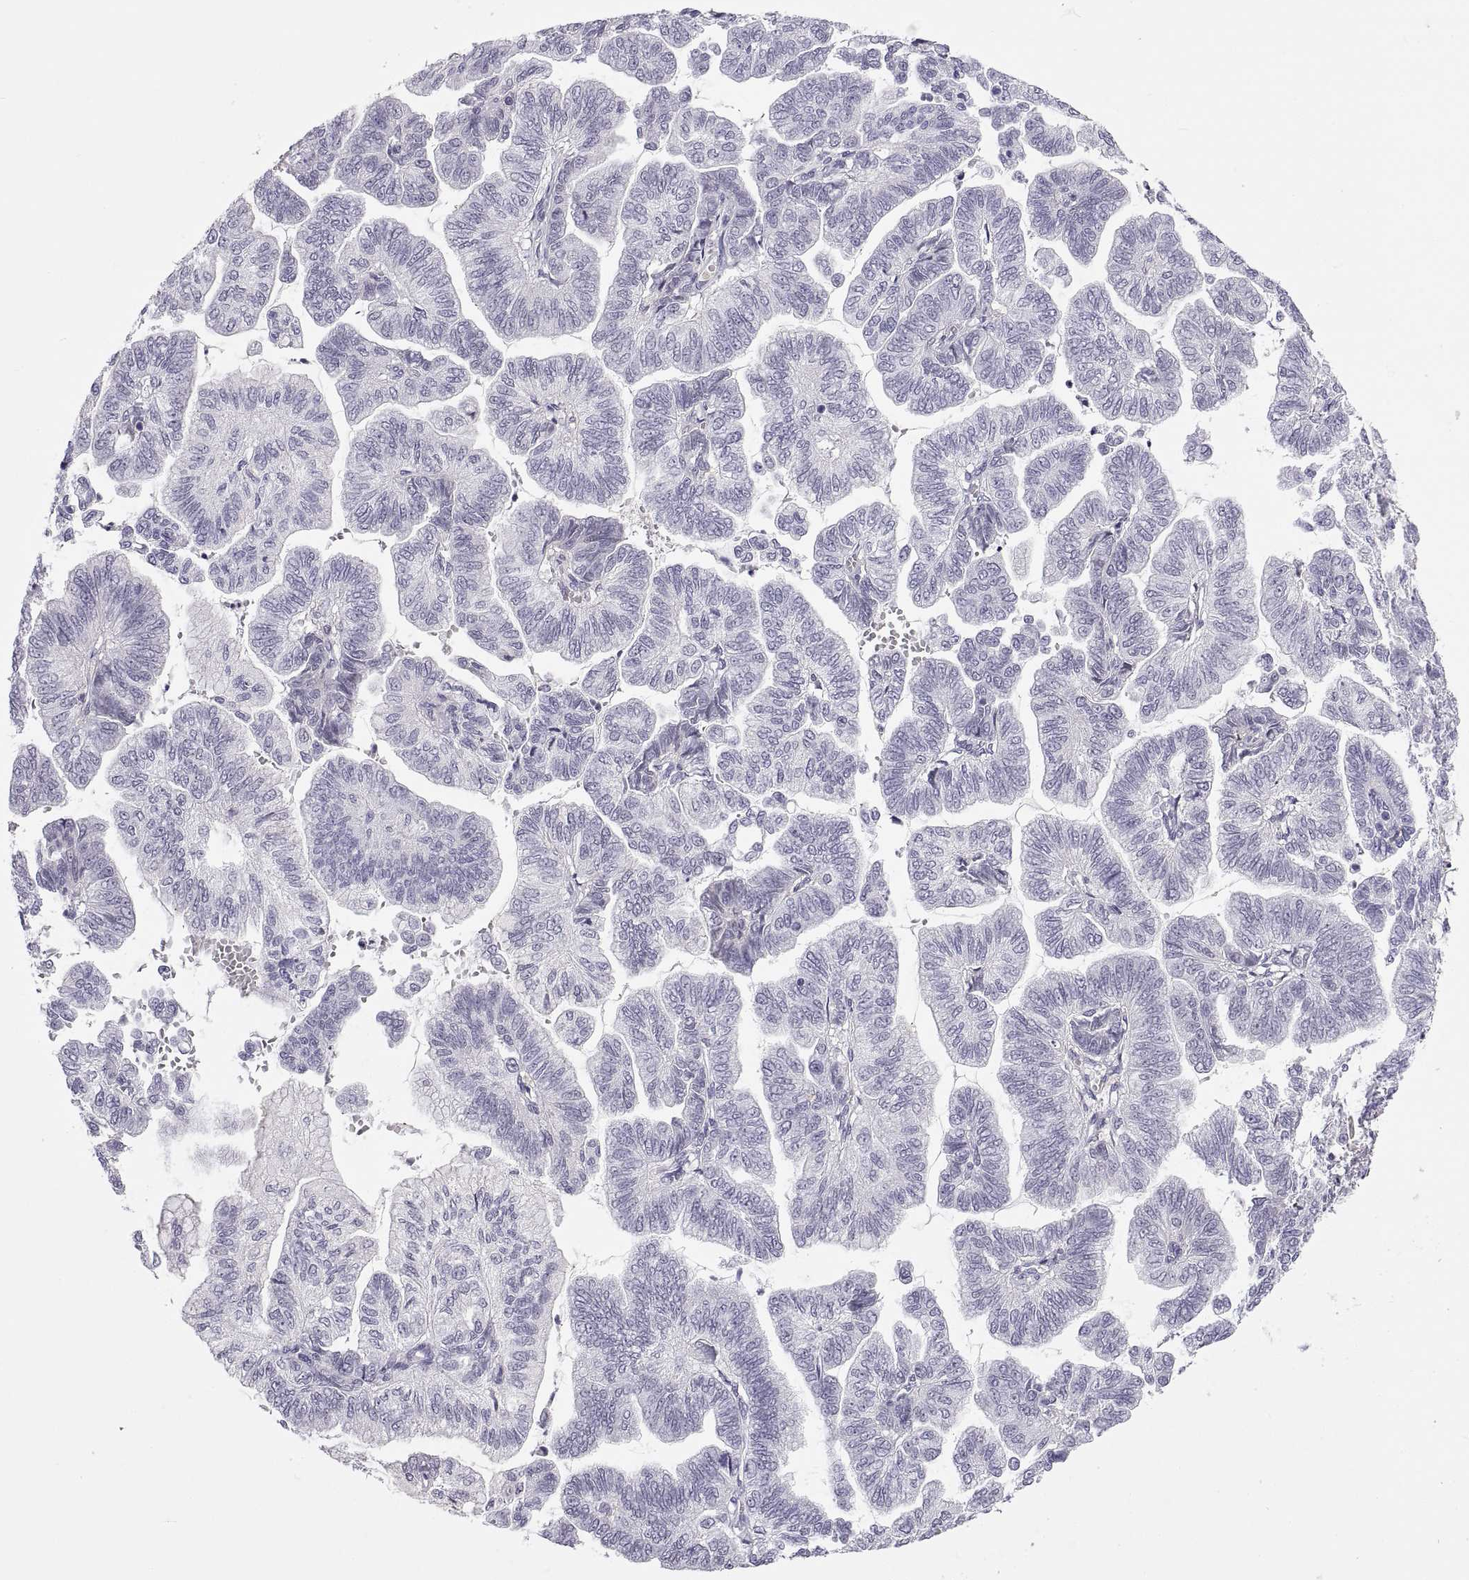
{"staining": {"intensity": "negative", "quantity": "none", "location": "none"}, "tissue": "stomach cancer", "cell_type": "Tumor cells", "image_type": "cancer", "snomed": [{"axis": "morphology", "description": "Adenocarcinoma, NOS"}, {"axis": "topography", "description": "Stomach"}], "caption": "Immunohistochemistry of stomach cancer demonstrates no staining in tumor cells.", "gene": "RGS19", "patient": {"sex": "male", "age": 83}}